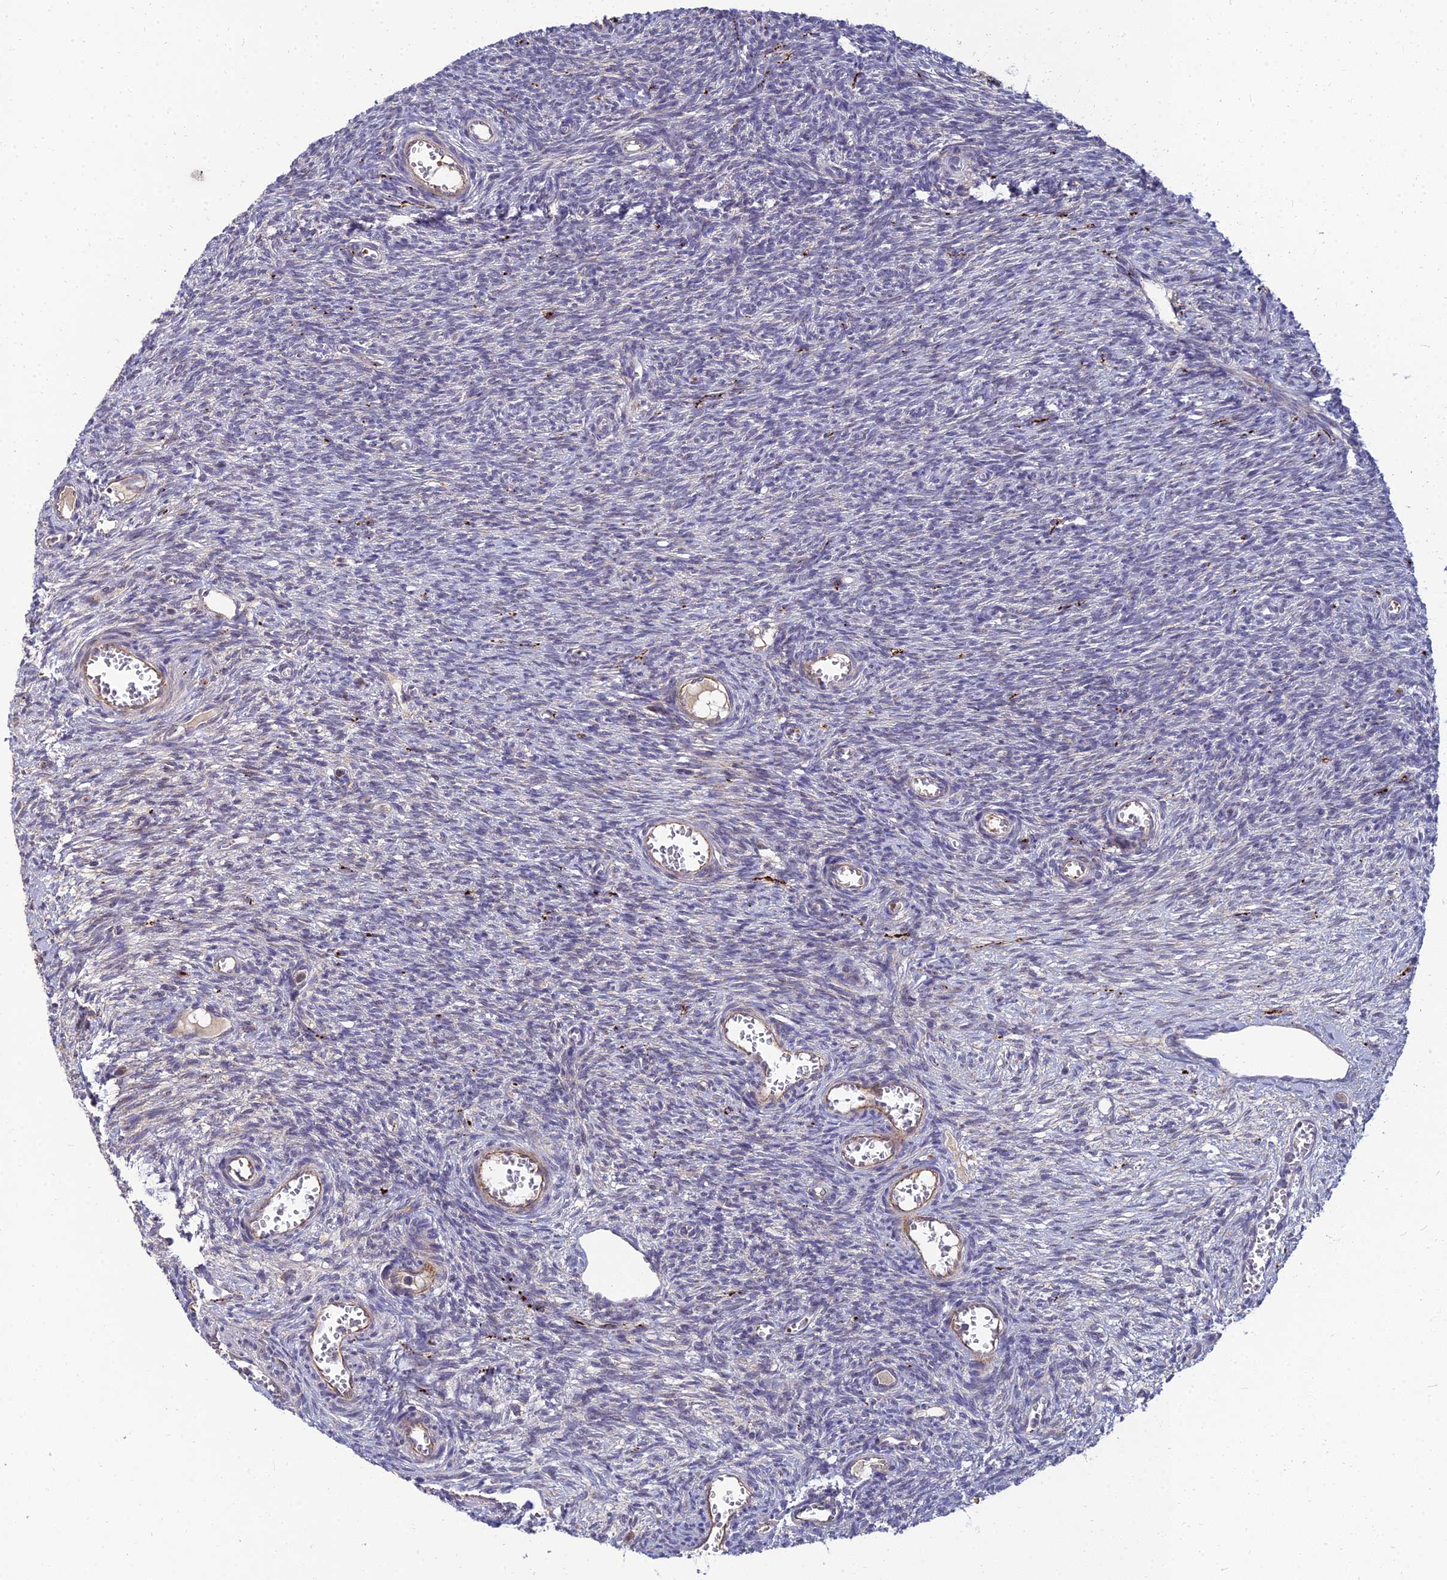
{"staining": {"intensity": "weak", "quantity": ">75%", "location": "cytoplasmic/membranous"}, "tissue": "ovary", "cell_type": "Follicle cells", "image_type": "normal", "snomed": [{"axis": "morphology", "description": "Normal tissue, NOS"}, {"axis": "topography", "description": "Ovary"}], "caption": "Immunohistochemistry staining of normal ovary, which reveals low levels of weak cytoplasmic/membranous positivity in about >75% of follicle cells indicating weak cytoplasmic/membranous protein positivity. The staining was performed using DAB (brown) for protein detection and nuclei were counterstained in hematoxylin (blue).", "gene": "NPY", "patient": {"sex": "female", "age": 44}}